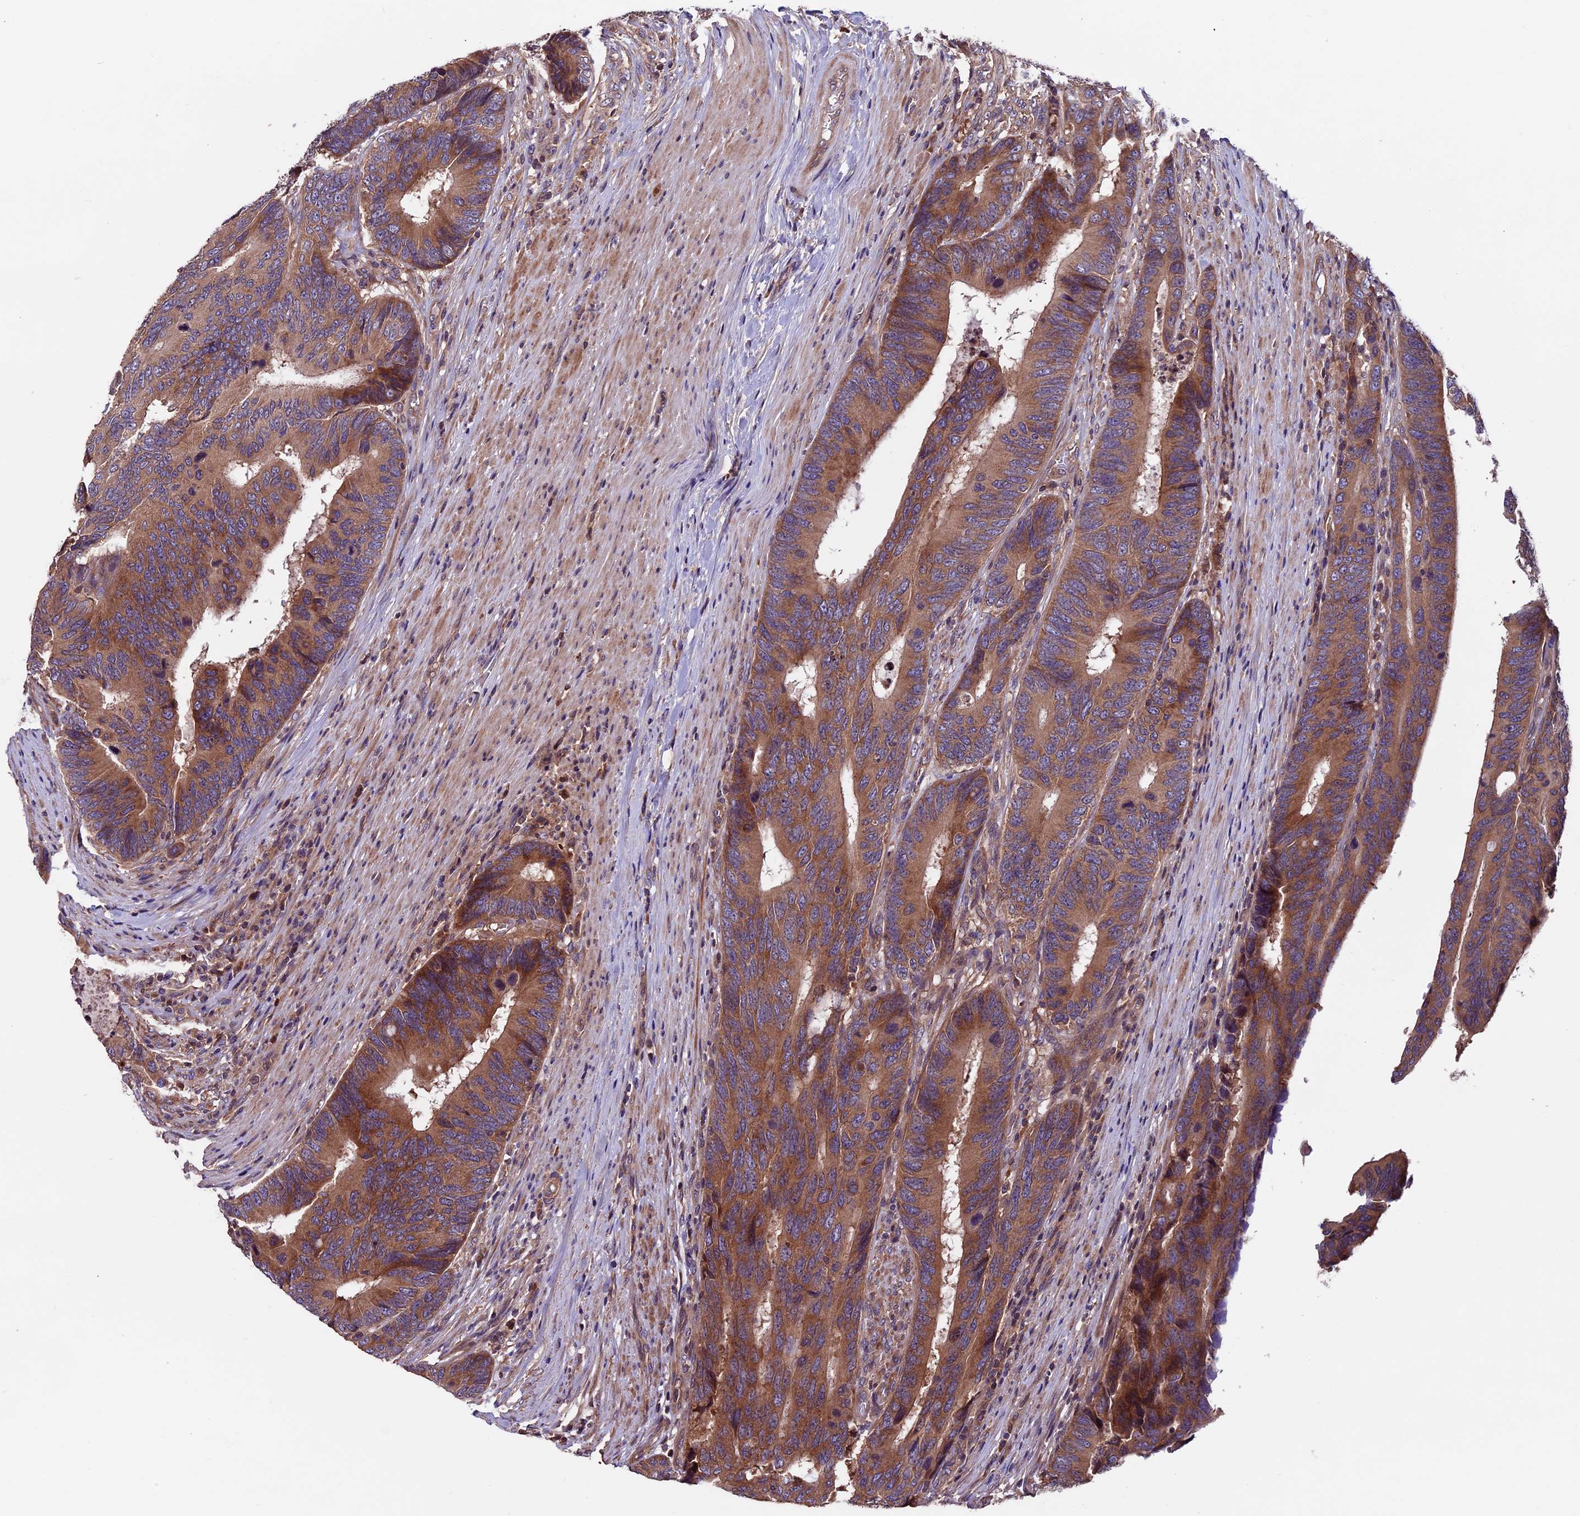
{"staining": {"intensity": "moderate", "quantity": ">75%", "location": "cytoplasmic/membranous"}, "tissue": "colorectal cancer", "cell_type": "Tumor cells", "image_type": "cancer", "snomed": [{"axis": "morphology", "description": "Adenocarcinoma, NOS"}, {"axis": "topography", "description": "Colon"}], "caption": "A micrograph of human adenocarcinoma (colorectal) stained for a protein shows moderate cytoplasmic/membranous brown staining in tumor cells.", "gene": "ZNF598", "patient": {"sex": "male", "age": 87}}